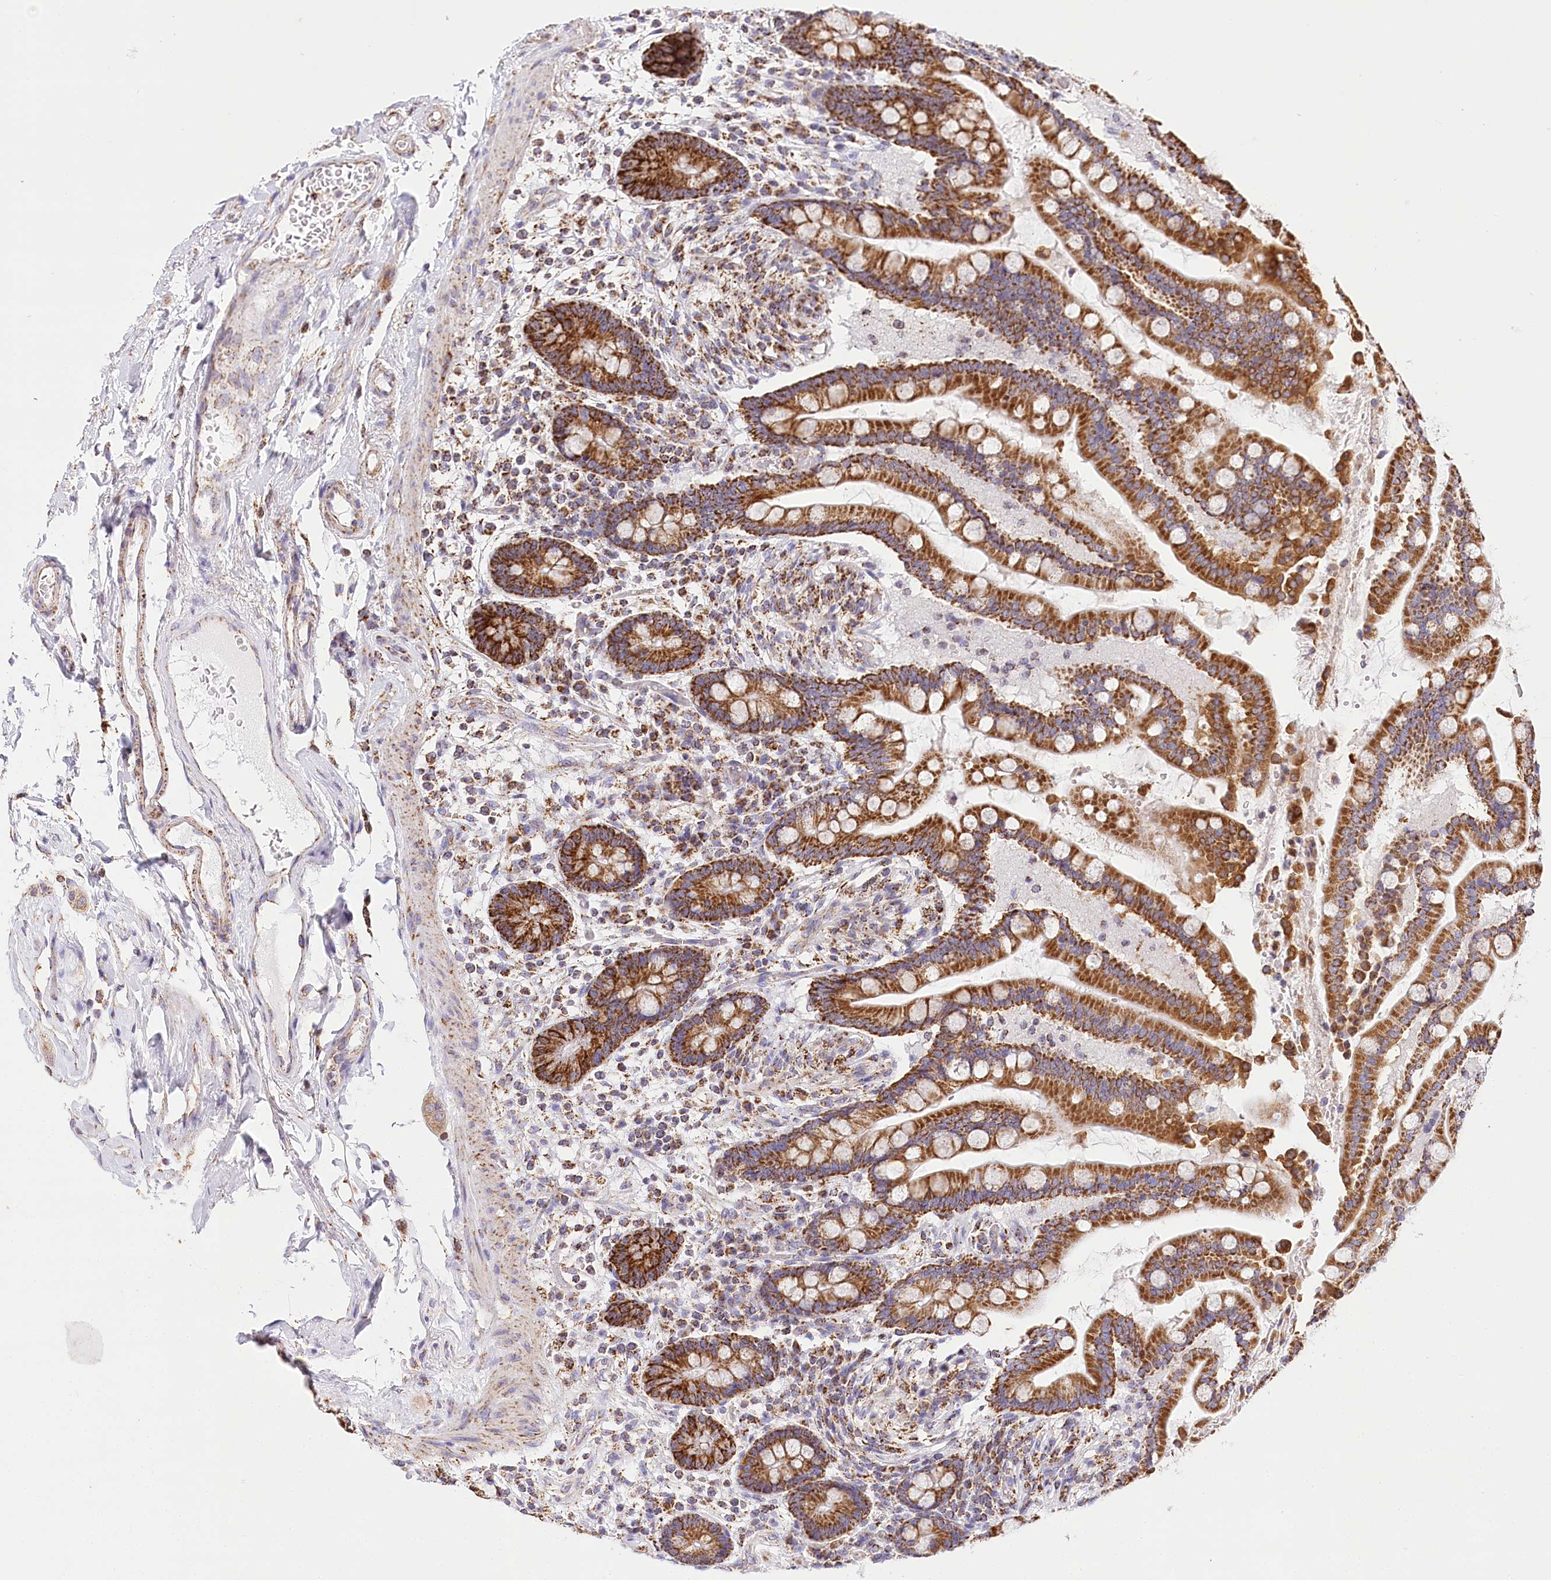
{"staining": {"intensity": "moderate", "quantity": ">75%", "location": "cytoplasmic/membranous"}, "tissue": "colon", "cell_type": "Endothelial cells", "image_type": "normal", "snomed": [{"axis": "morphology", "description": "Normal tissue, NOS"}, {"axis": "topography", "description": "Colon"}], "caption": "Endothelial cells exhibit medium levels of moderate cytoplasmic/membranous positivity in approximately >75% of cells in unremarkable colon. The staining was performed using DAB to visualize the protein expression in brown, while the nuclei were stained in blue with hematoxylin (Magnification: 20x).", "gene": "LSS", "patient": {"sex": "male", "age": 73}}